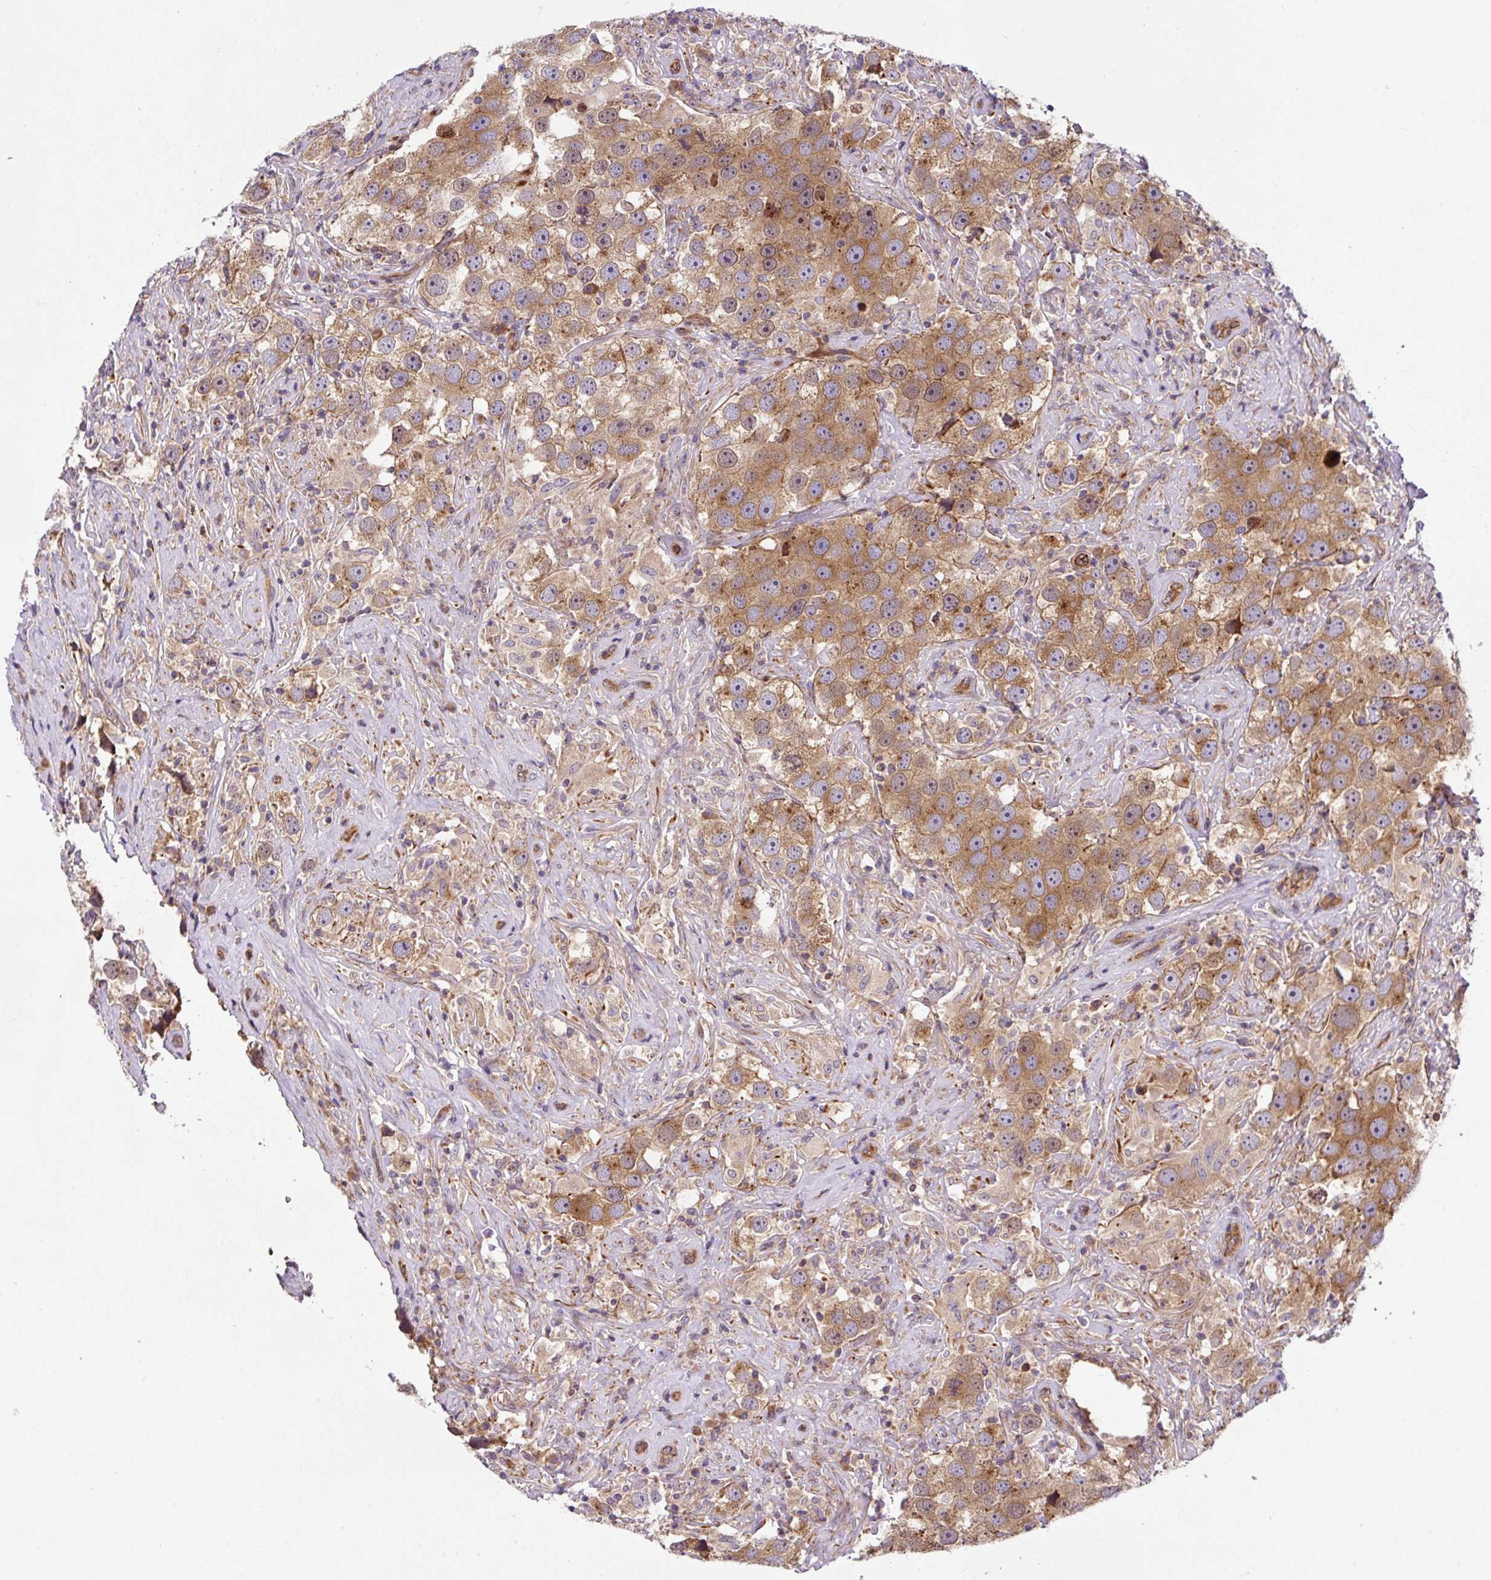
{"staining": {"intensity": "moderate", "quantity": ">75%", "location": "cytoplasmic/membranous"}, "tissue": "testis cancer", "cell_type": "Tumor cells", "image_type": "cancer", "snomed": [{"axis": "morphology", "description": "Seminoma, NOS"}, {"axis": "topography", "description": "Testis"}], "caption": "A high-resolution micrograph shows immunohistochemistry staining of seminoma (testis), which exhibits moderate cytoplasmic/membranous staining in about >75% of tumor cells.", "gene": "APOBEC3D", "patient": {"sex": "male", "age": 49}}